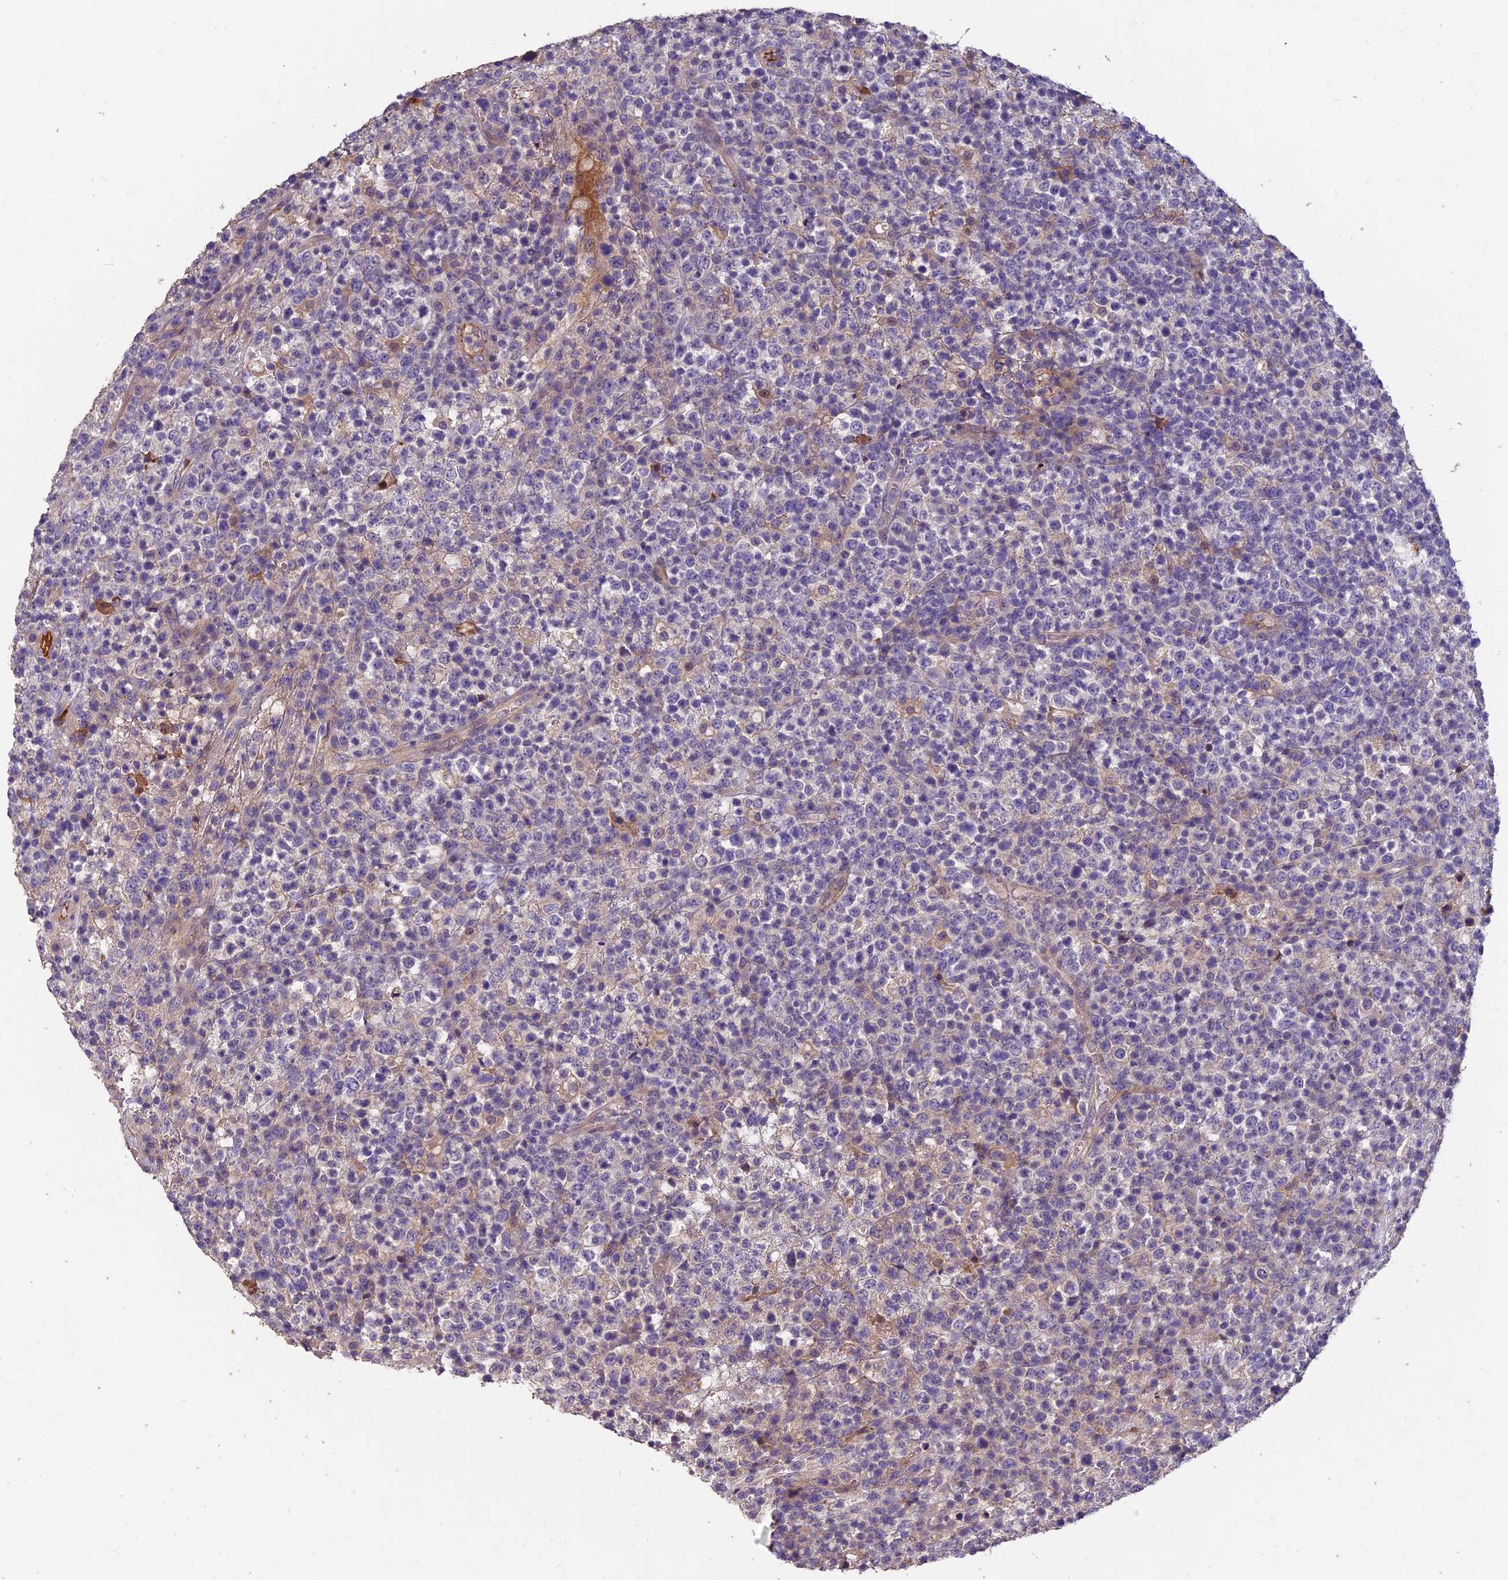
{"staining": {"intensity": "negative", "quantity": "none", "location": "none"}, "tissue": "lymphoma", "cell_type": "Tumor cells", "image_type": "cancer", "snomed": [{"axis": "morphology", "description": "Malignant lymphoma, non-Hodgkin's type, High grade"}, {"axis": "topography", "description": "Colon"}], "caption": "The immunohistochemistry micrograph has no significant staining in tumor cells of lymphoma tissue.", "gene": "CEACAM16", "patient": {"sex": "female", "age": 53}}